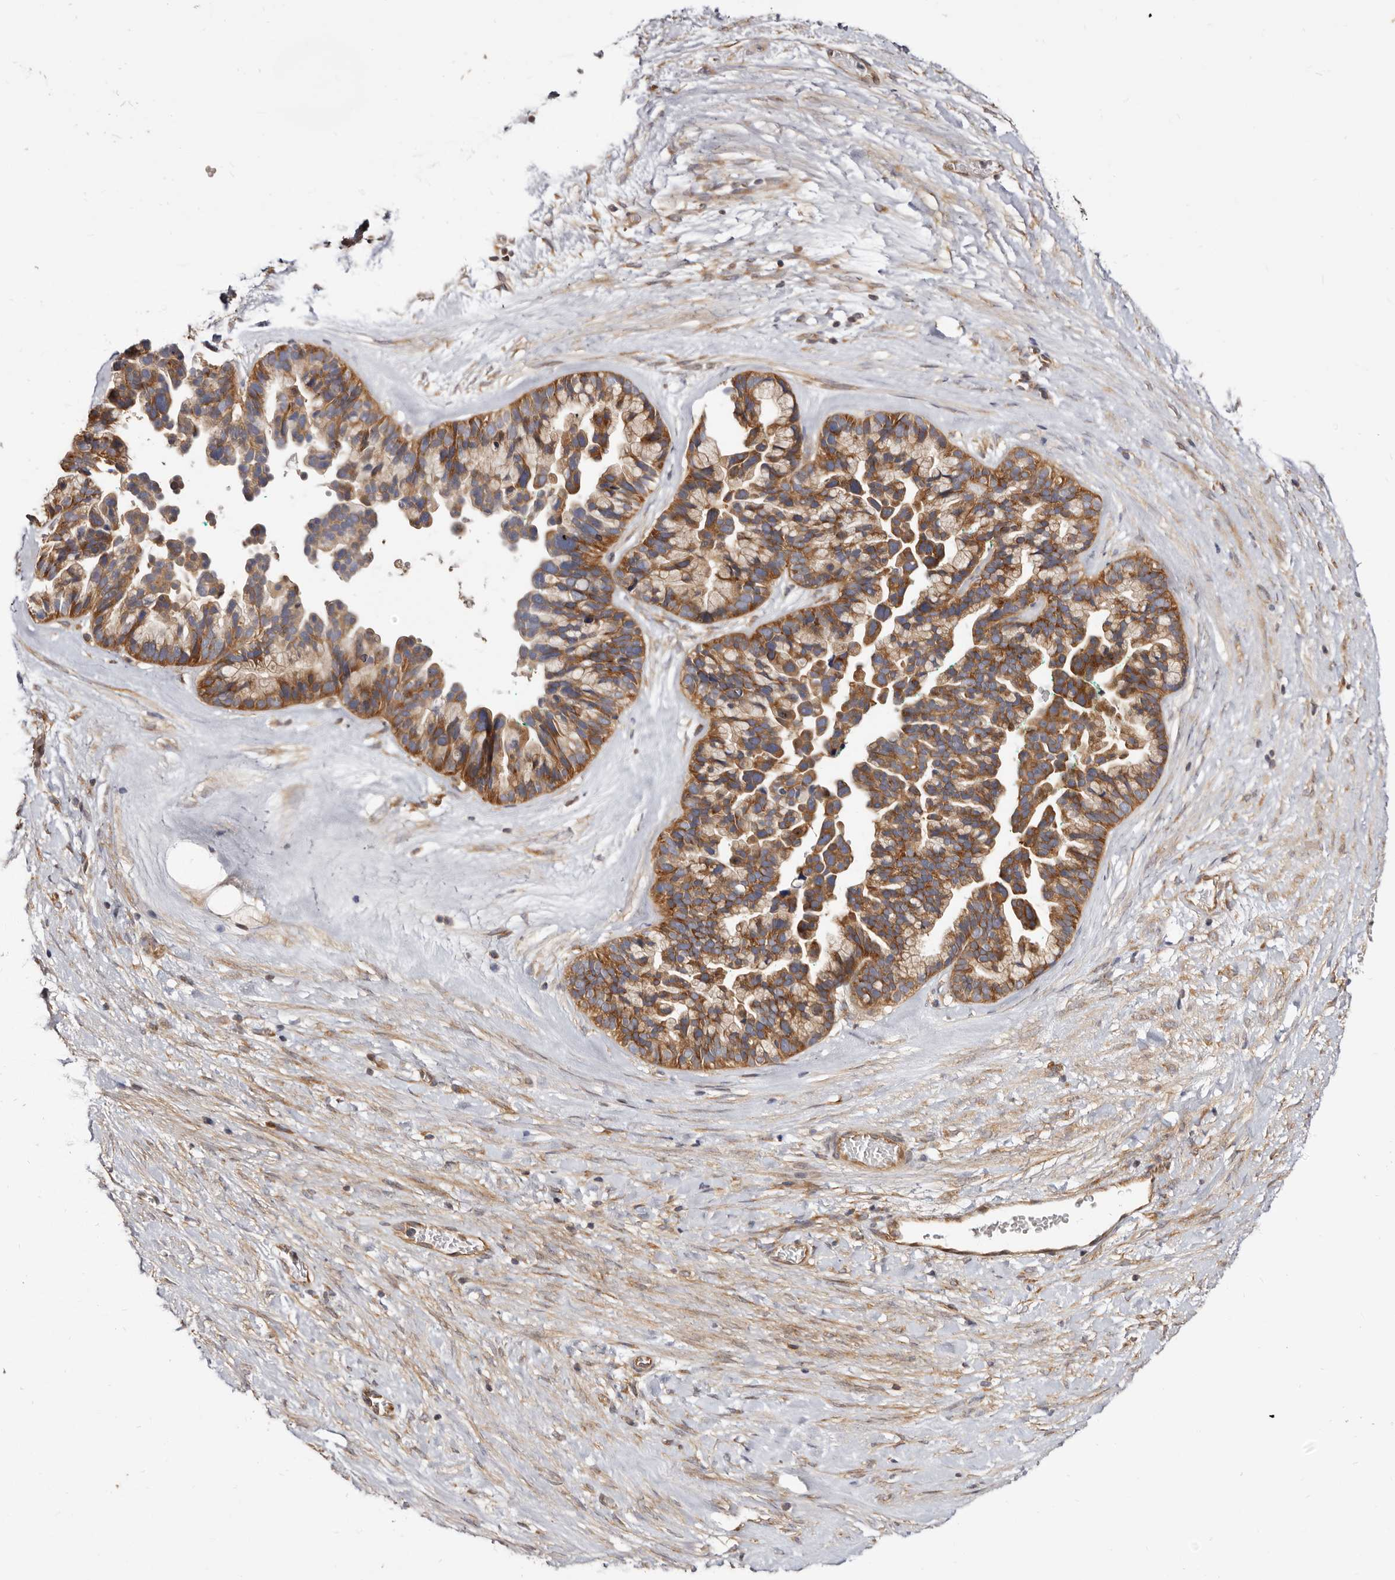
{"staining": {"intensity": "moderate", "quantity": ">75%", "location": "cytoplasmic/membranous"}, "tissue": "ovarian cancer", "cell_type": "Tumor cells", "image_type": "cancer", "snomed": [{"axis": "morphology", "description": "Cystadenocarcinoma, serous, NOS"}, {"axis": "topography", "description": "Ovary"}], "caption": "Human ovarian cancer stained with a protein marker reveals moderate staining in tumor cells.", "gene": "ADAMTS20", "patient": {"sex": "female", "age": 56}}